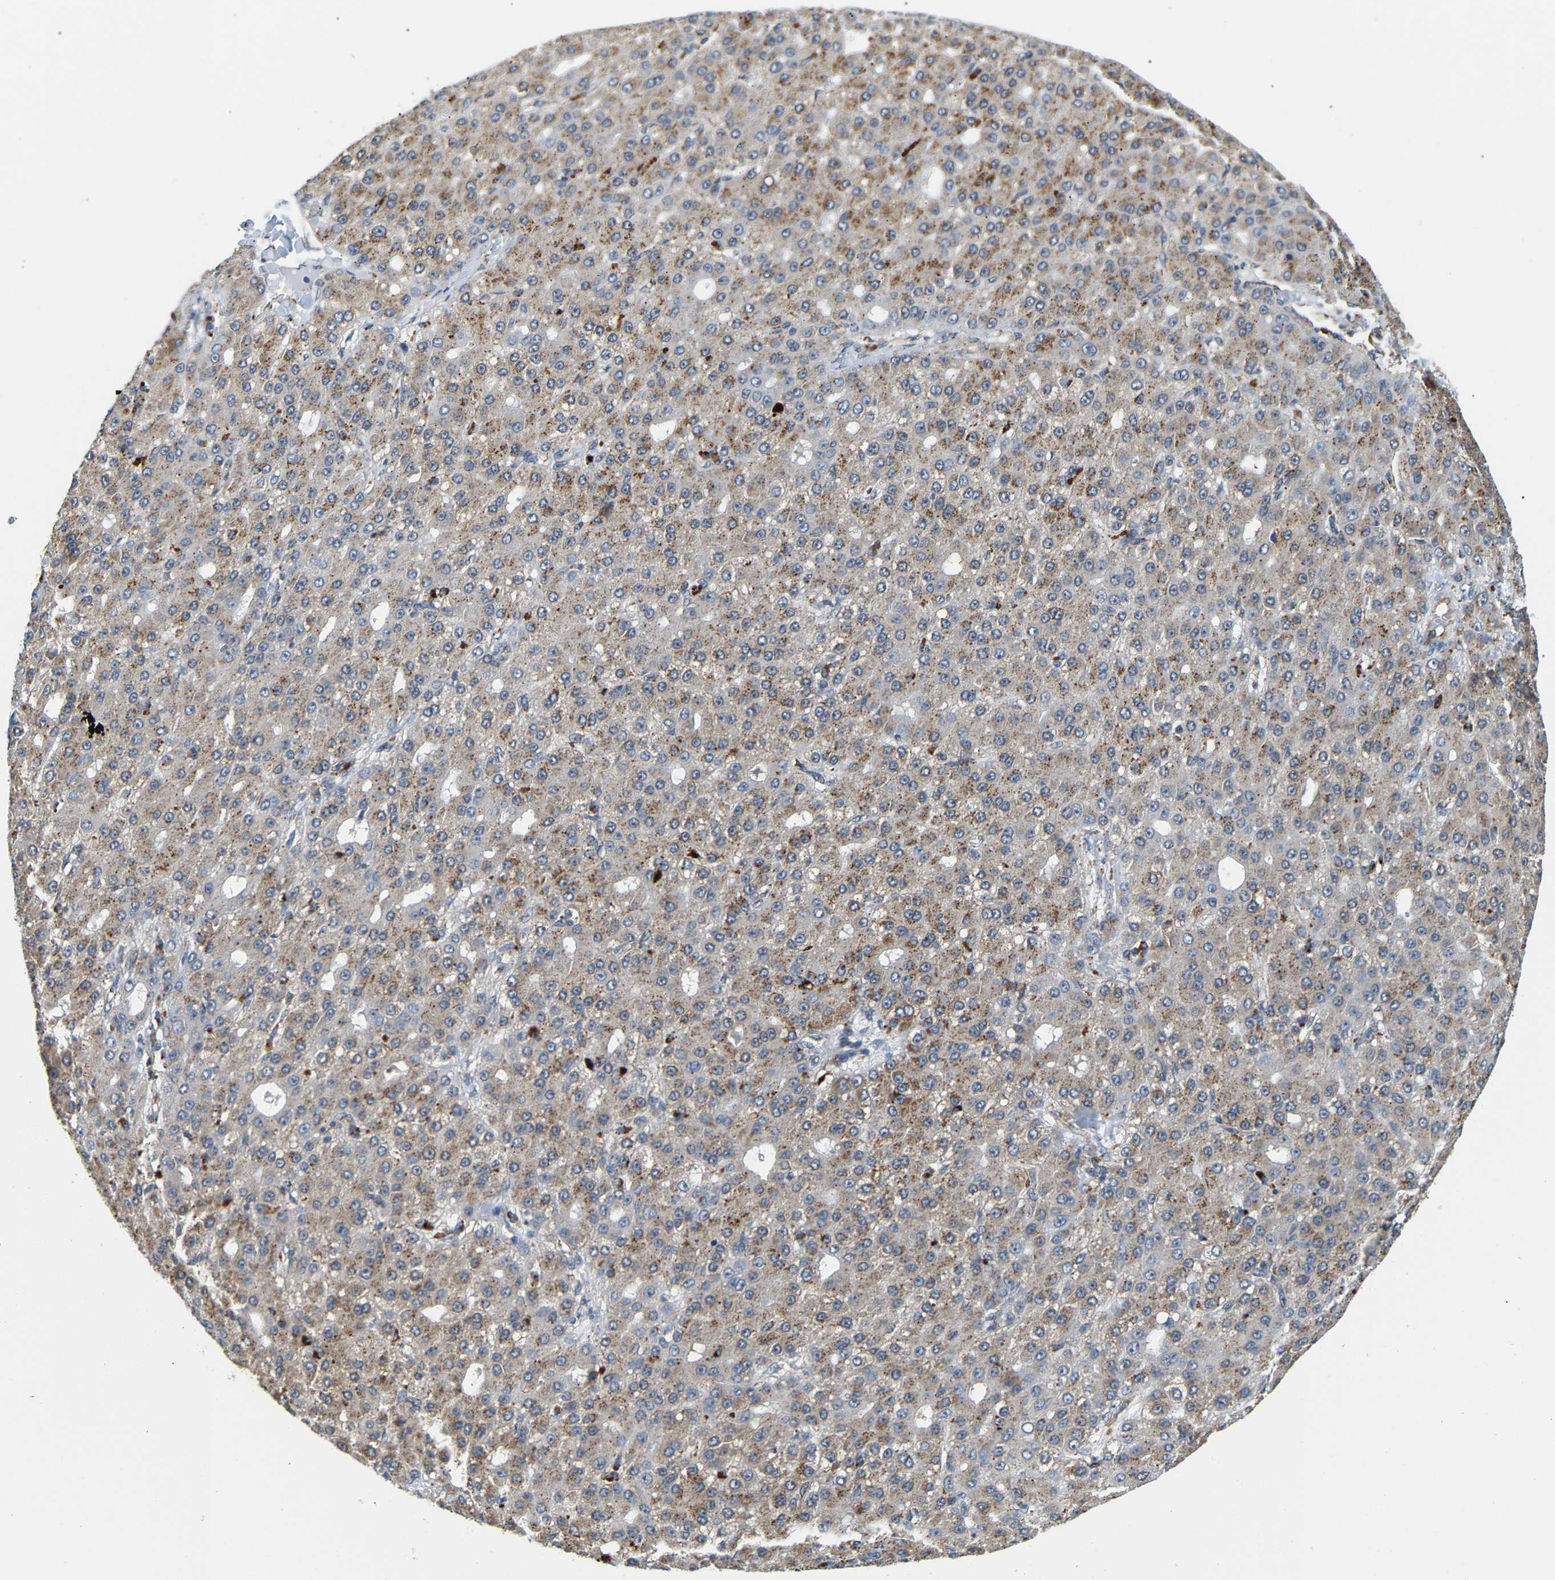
{"staining": {"intensity": "weak", "quantity": "25%-75%", "location": "cytoplasmic/membranous"}, "tissue": "liver cancer", "cell_type": "Tumor cells", "image_type": "cancer", "snomed": [{"axis": "morphology", "description": "Carcinoma, Hepatocellular, NOS"}, {"axis": "topography", "description": "Liver"}], "caption": "The image demonstrates a brown stain indicating the presence of a protein in the cytoplasmic/membranous of tumor cells in hepatocellular carcinoma (liver). The staining was performed using DAB (3,3'-diaminobenzidine), with brown indicating positive protein expression. Nuclei are stained blue with hematoxylin.", "gene": "GIMAP7", "patient": {"sex": "male", "age": 67}}